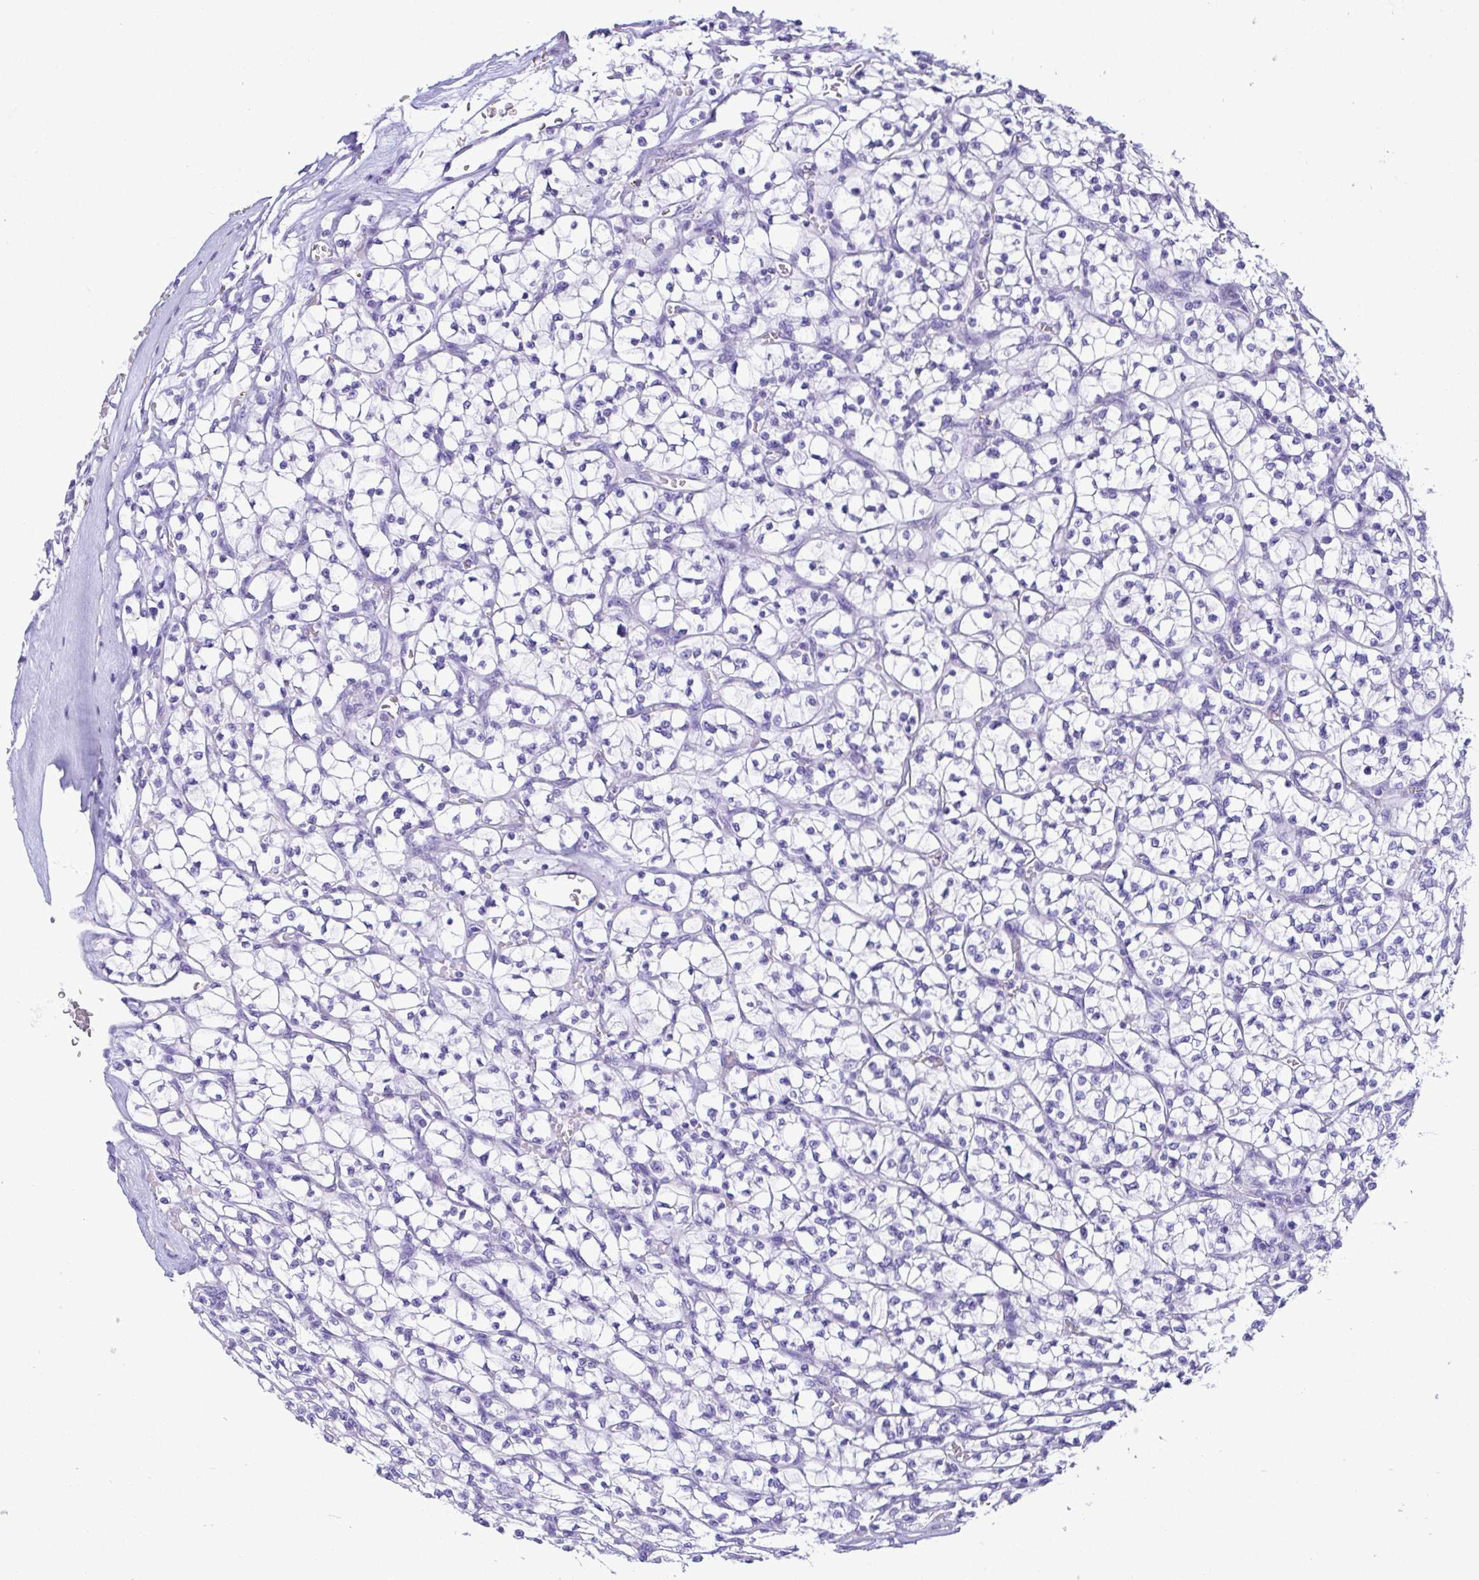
{"staining": {"intensity": "negative", "quantity": "none", "location": "none"}, "tissue": "renal cancer", "cell_type": "Tumor cells", "image_type": "cancer", "snomed": [{"axis": "morphology", "description": "Adenocarcinoma, NOS"}, {"axis": "topography", "description": "Kidney"}], "caption": "Tumor cells are negative for protein expression in human renal adenocarcinoma.", "gene": "BEST4", "patient": {"sex": "female", "age": 64}}